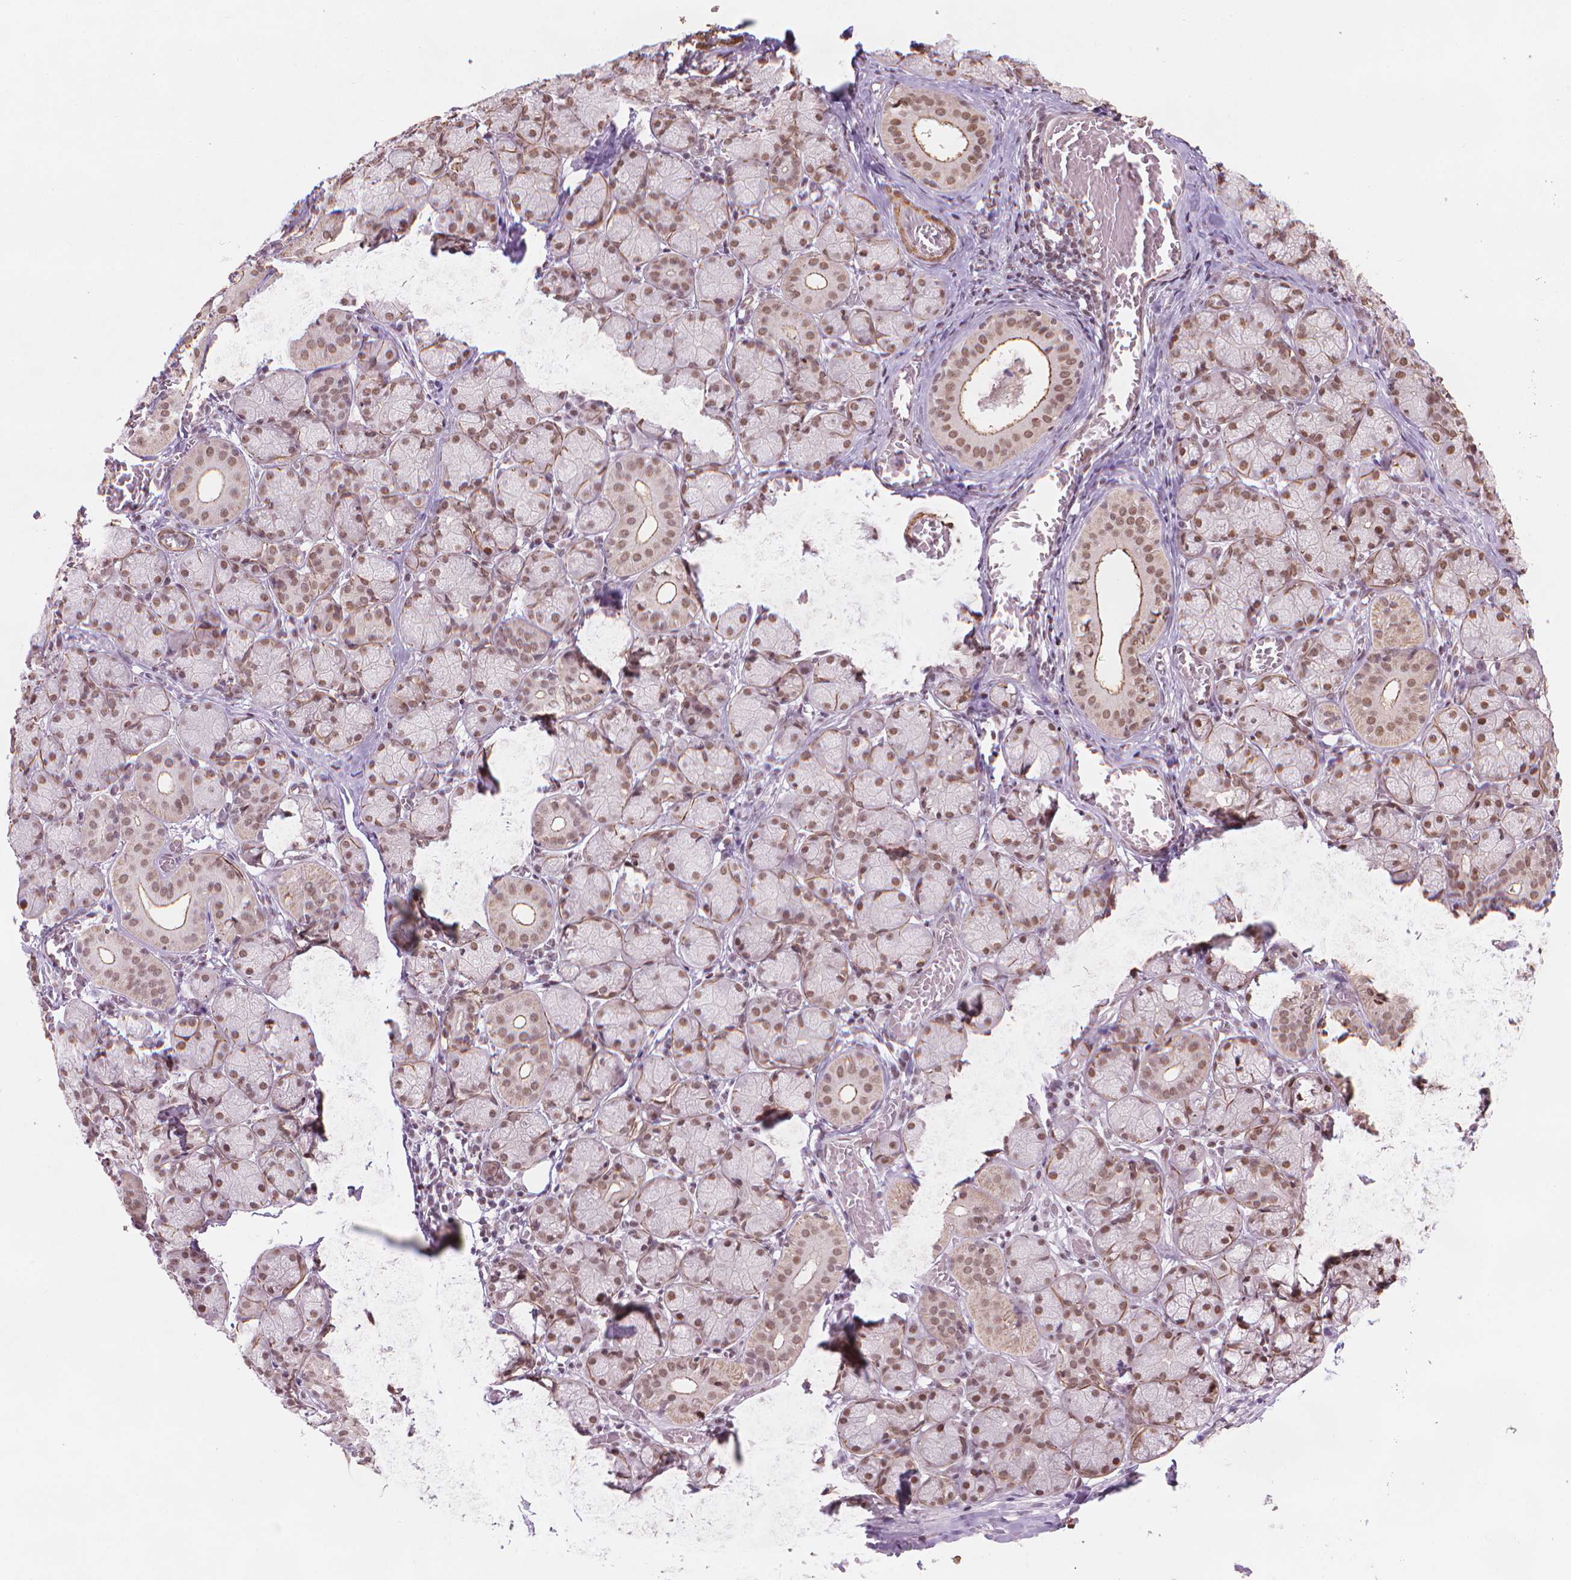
{"staining": {"intensity": "moderate", "quantity": ">75%", "location": "cytoplasmic/membranous,nuclear"}, "tissue": "salivary gland", "cell_type": "Glandular cells", "image_type": "normal", "snomed": [{"axis": "morphology", "description": "Normal tissue, NOS"}, {"axis": "topography", "description": "Salivary gland"}, {"axis": "topography", "description": "Peripheral nerve tissue"}], "caption": "Glandular cells demonstrate moderate cytoplasmic/membranous,nuclear expression in about >75% of cells in benign salivary gland. (DAB (3,3'-diaminobenzidine) IHC with brightfield microscopy, high magnification).", "gene": "HOXD4", "patient": {"sex": "female", "age": 24}}